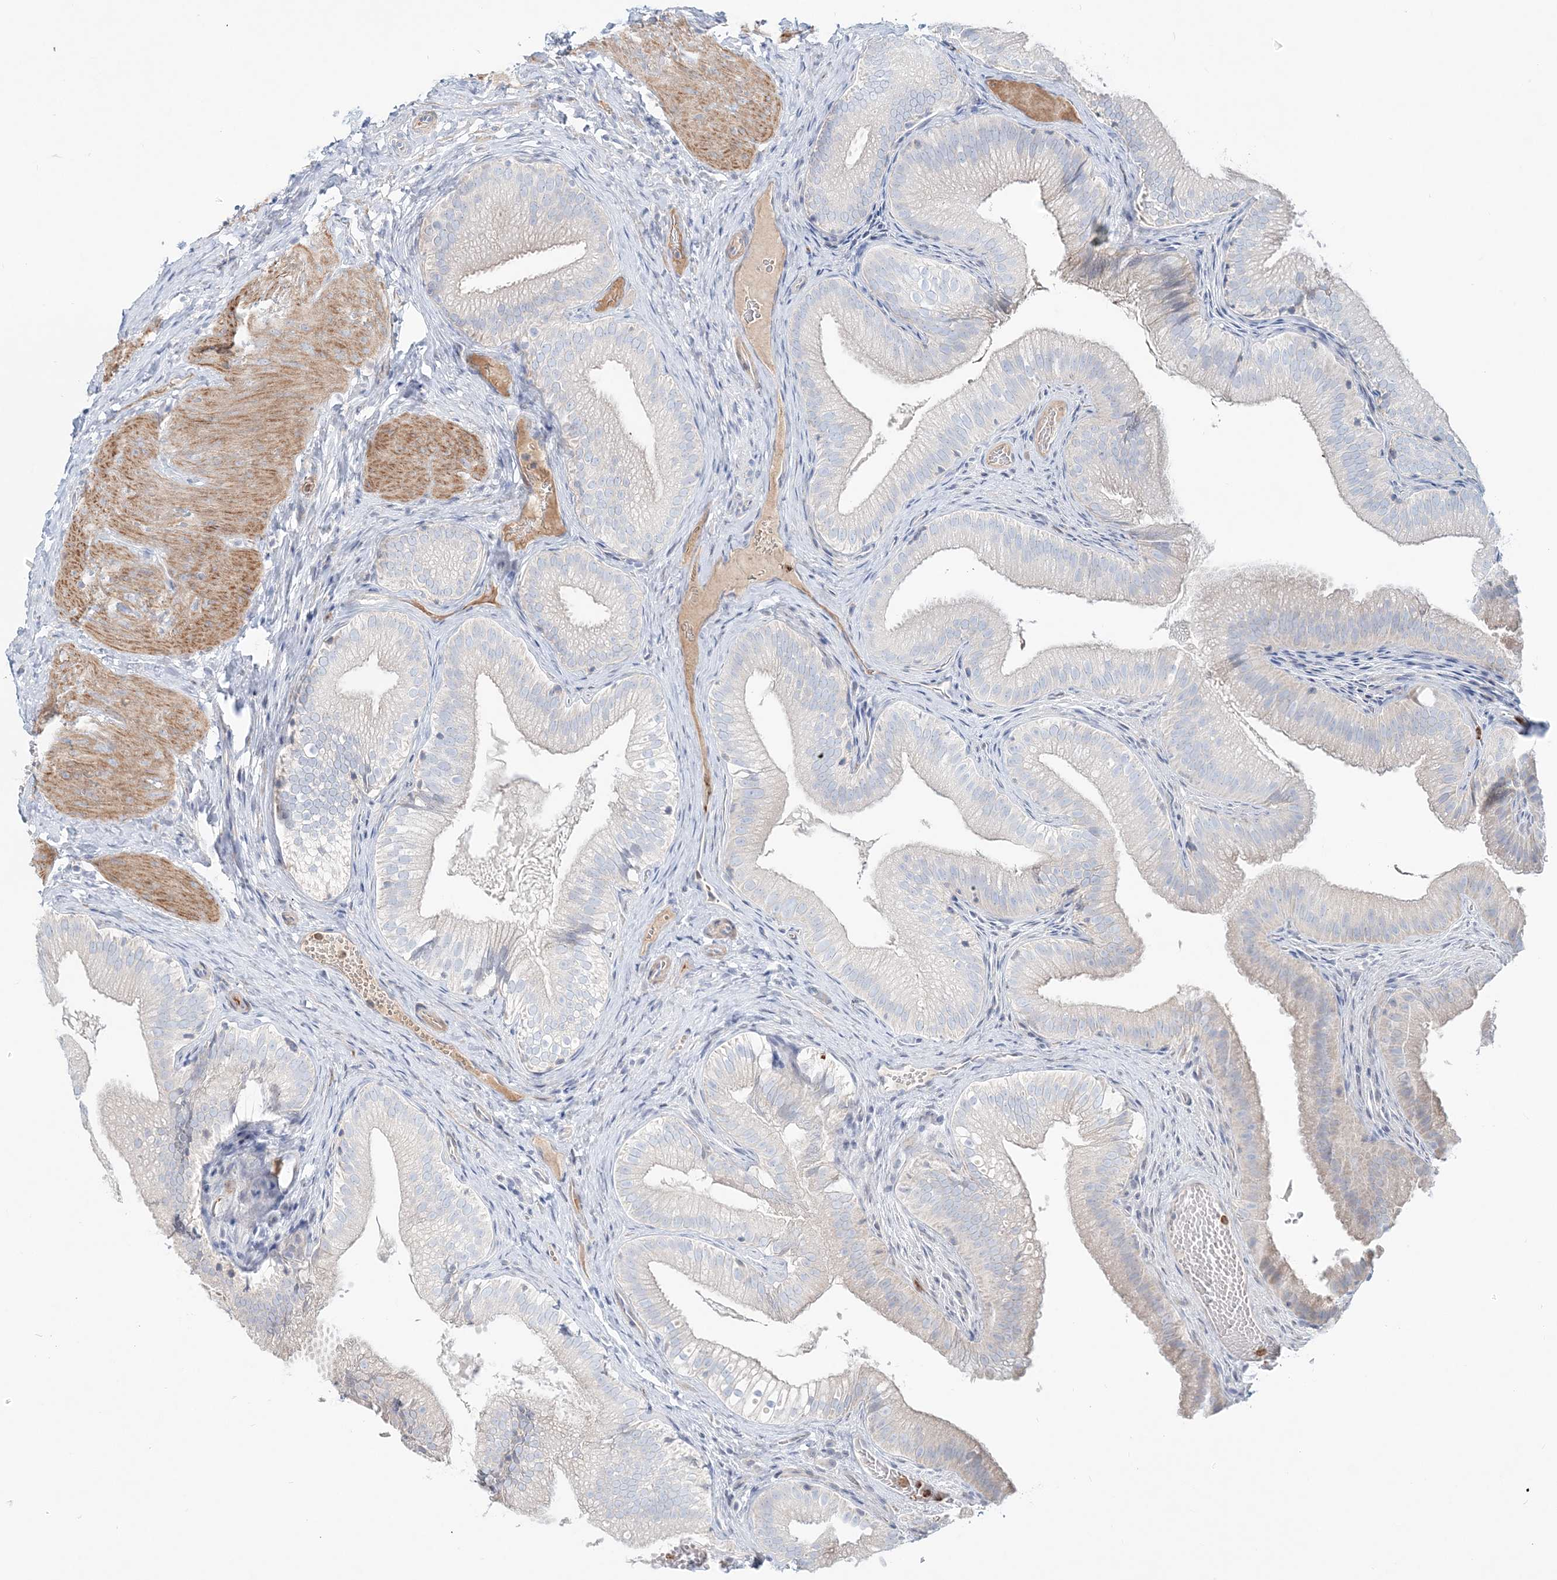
{"staining": {"intensity": "negative", "quantity": "none", "location": "none"}, "tissue": "gallbladder", "cell_type": "Glandular cells", "image_type": "normal", "snomed": [{"axis": "morphology", "description": "Normal tissue, NOS"}, {"axis": "topography", "description": "Gallbladder"}], "caption": "This is an immunohistochemistry histopathology image of unremarkable gallbladder. There is no staining in glandular cells.", "gene": "DNAH5", "patient": {"sex": "female", "age": 30}}